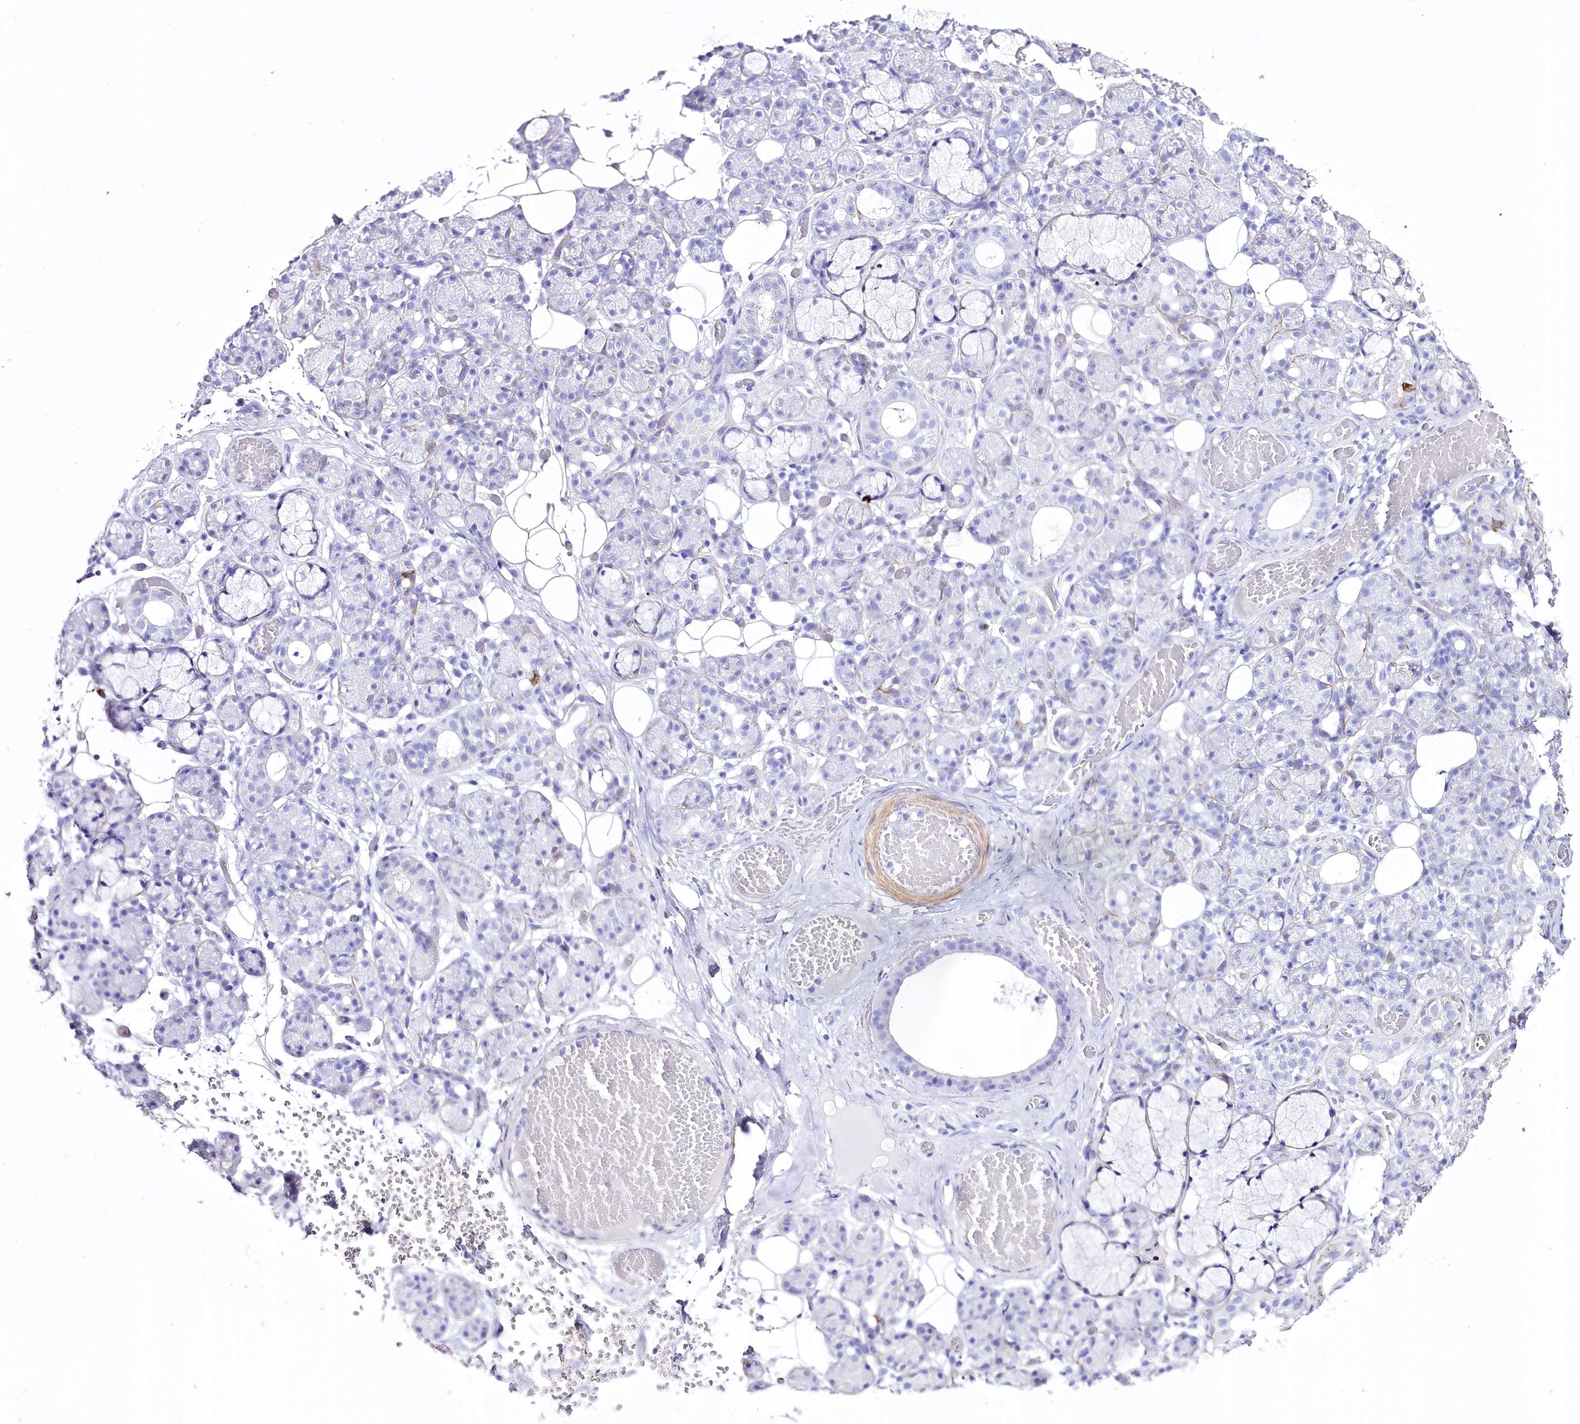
{"staining": {"intensity": "negative", "quantity": "none", "location": "none"}, "tissue": "salivary gland", "cell_type": "Glandular cells", "image_type": "normal", "snomed": [{"axis": "morphology", "description": "Normal tissue, NOS"}, {"axis": "topography", "description": "Salivary gland"}], "caption": "IHC photomicrograph of benign salivary gland stained for a protein (brown), which demonstrates no expression in glandular cells. The staining is performed using DAB brown chromogen with nuclei counter-stained in using hematoxylin.", "gene": "CSN3", "patient": {"sex": "male", "age": 63}}